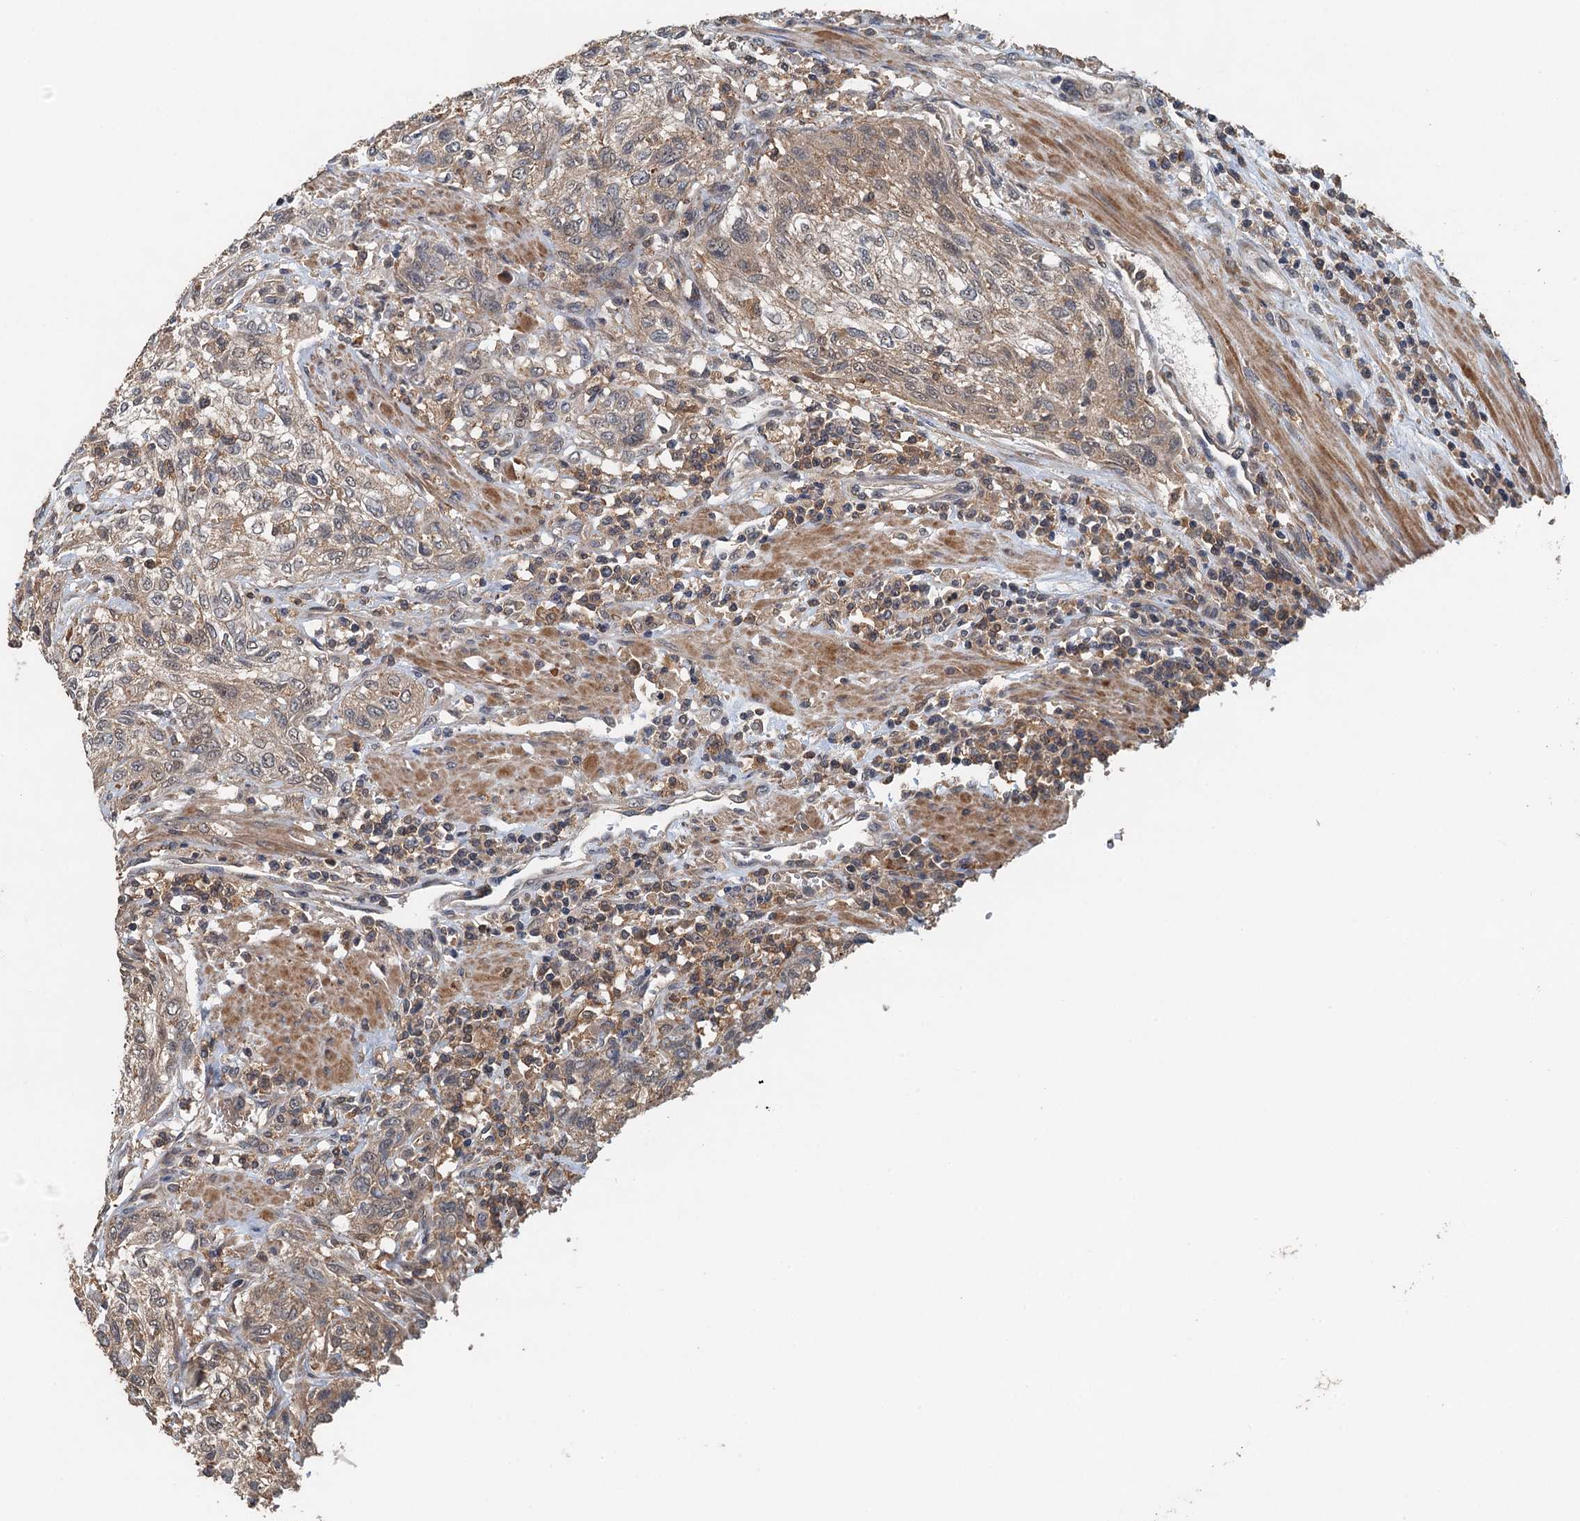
{"staining": {"intensity": "weak", "quantity": ">75%", "location": "cytoplasmic/membranous"}, "tissue": "urothelial cancer", "cell_type": "Tumor cells", "image_type": "cancer", "snomed": [{"axis": "morphology", "description": "Normal tissue, NOS"}, {"axis": "morphology", "description": "Urothelial carcinoma, NOS"}, {"axis": "topography", "description": "Urinary bladder"}, {"axis": "topography", "description": "Peripheral nerve tissue"}], "caption": "High-power microscopy captured an immunohistochemistry (IHC) image of transitional cell carcinoma, revealing weak cytoplasmic/membranous staining in approximately >75% of tumor cells.", "gene": "BORCS5", "patient": {"sex": "male", "age": 35}}